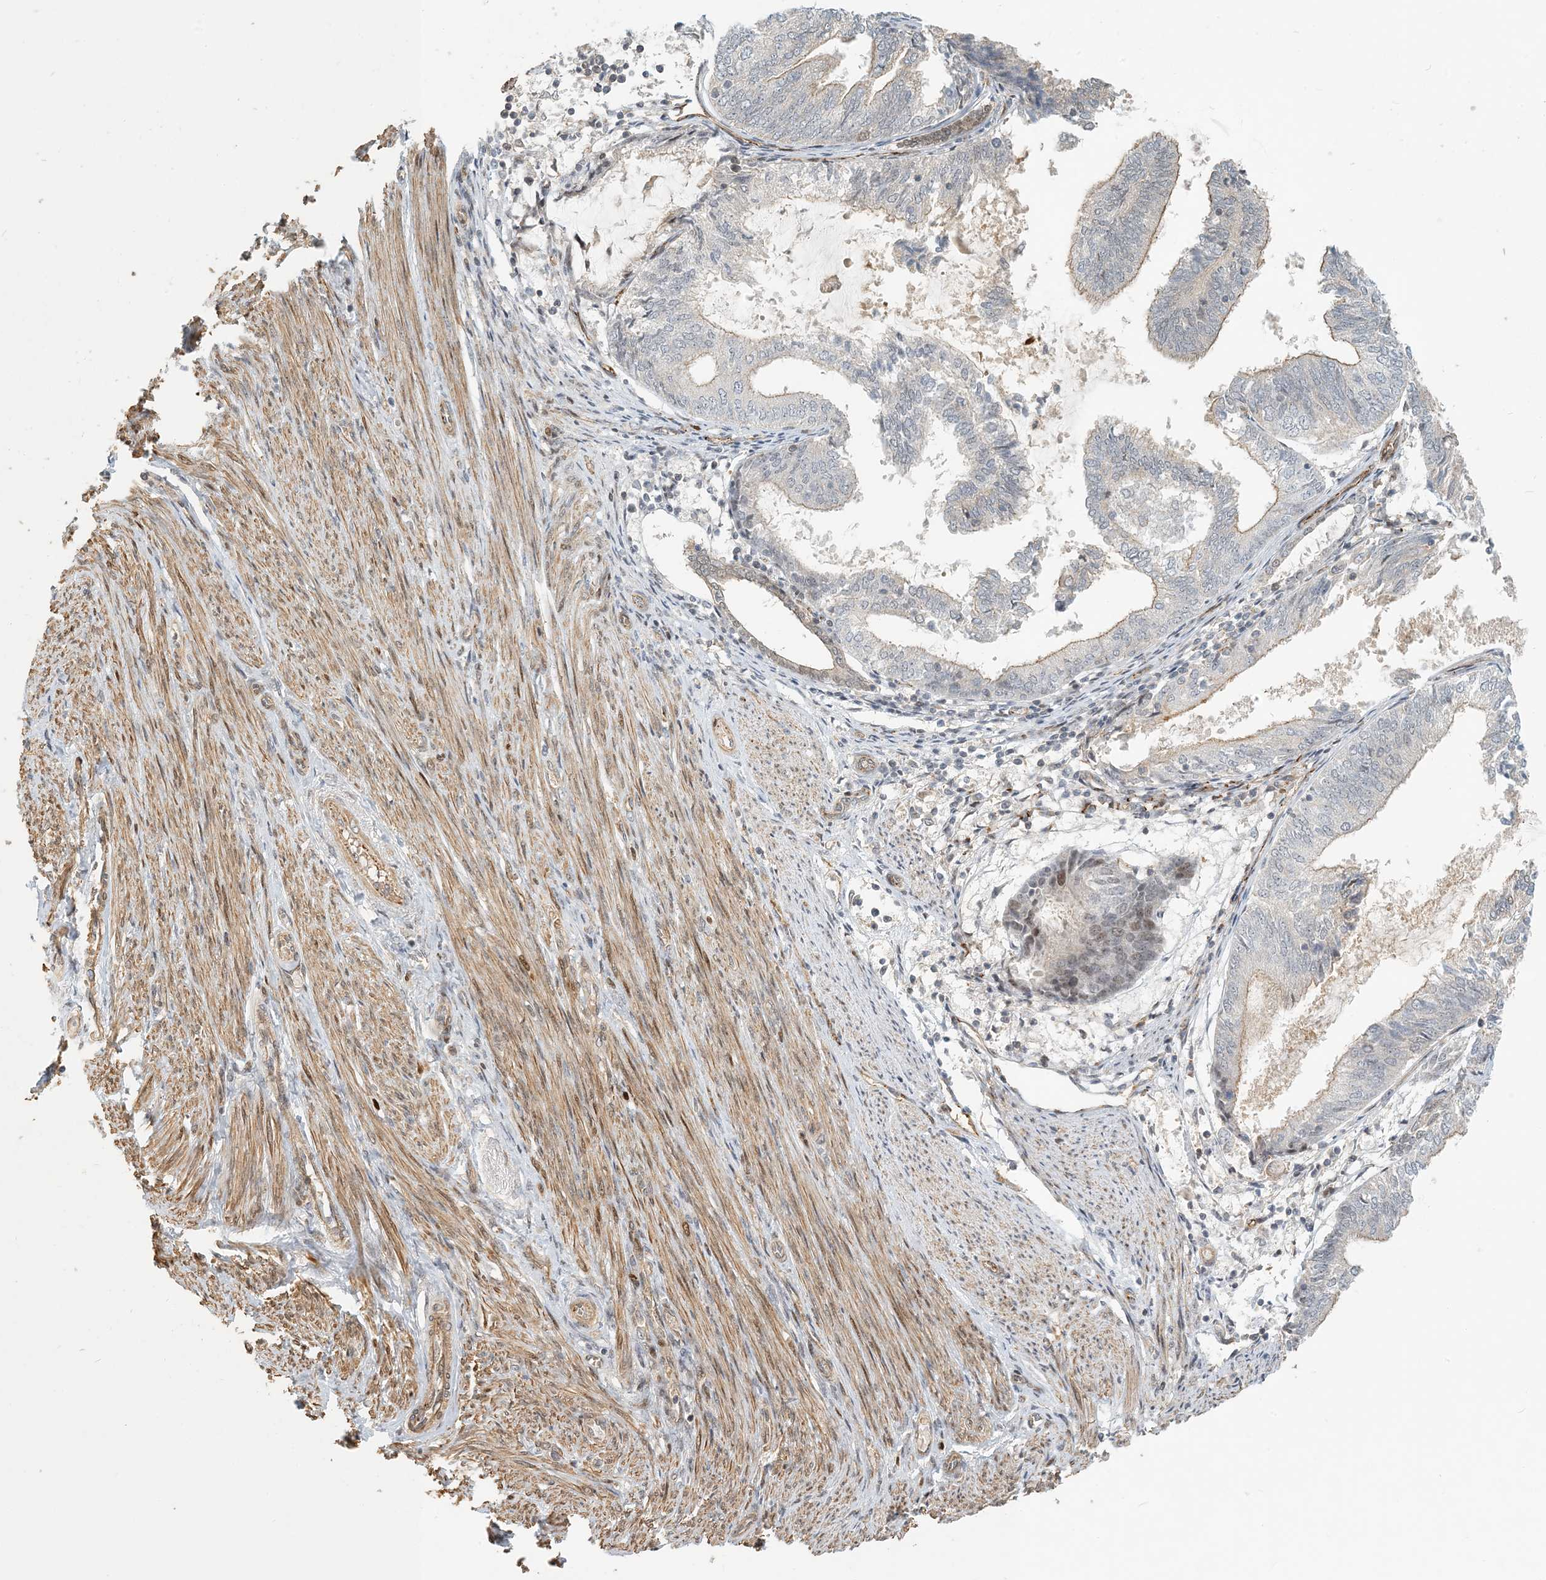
{"staining": {"intensity": "negative", "quantity": "none", "location": "none"}, "tissue": "endometrial cancer", "cell_type": "Tumor cells", "image_type": "cancer", "snomed": [{"axis": "morphology", "description": "Adenocarcinoma, NOS"}, {"axis": "topography", "description": "Endometrium"}], "caption": "A histopathology image of human endometrial cancer is negative for staining in tumor cells.", "gene": "MAPKBP1", "patient": {"sex": "female", "age": 81}}